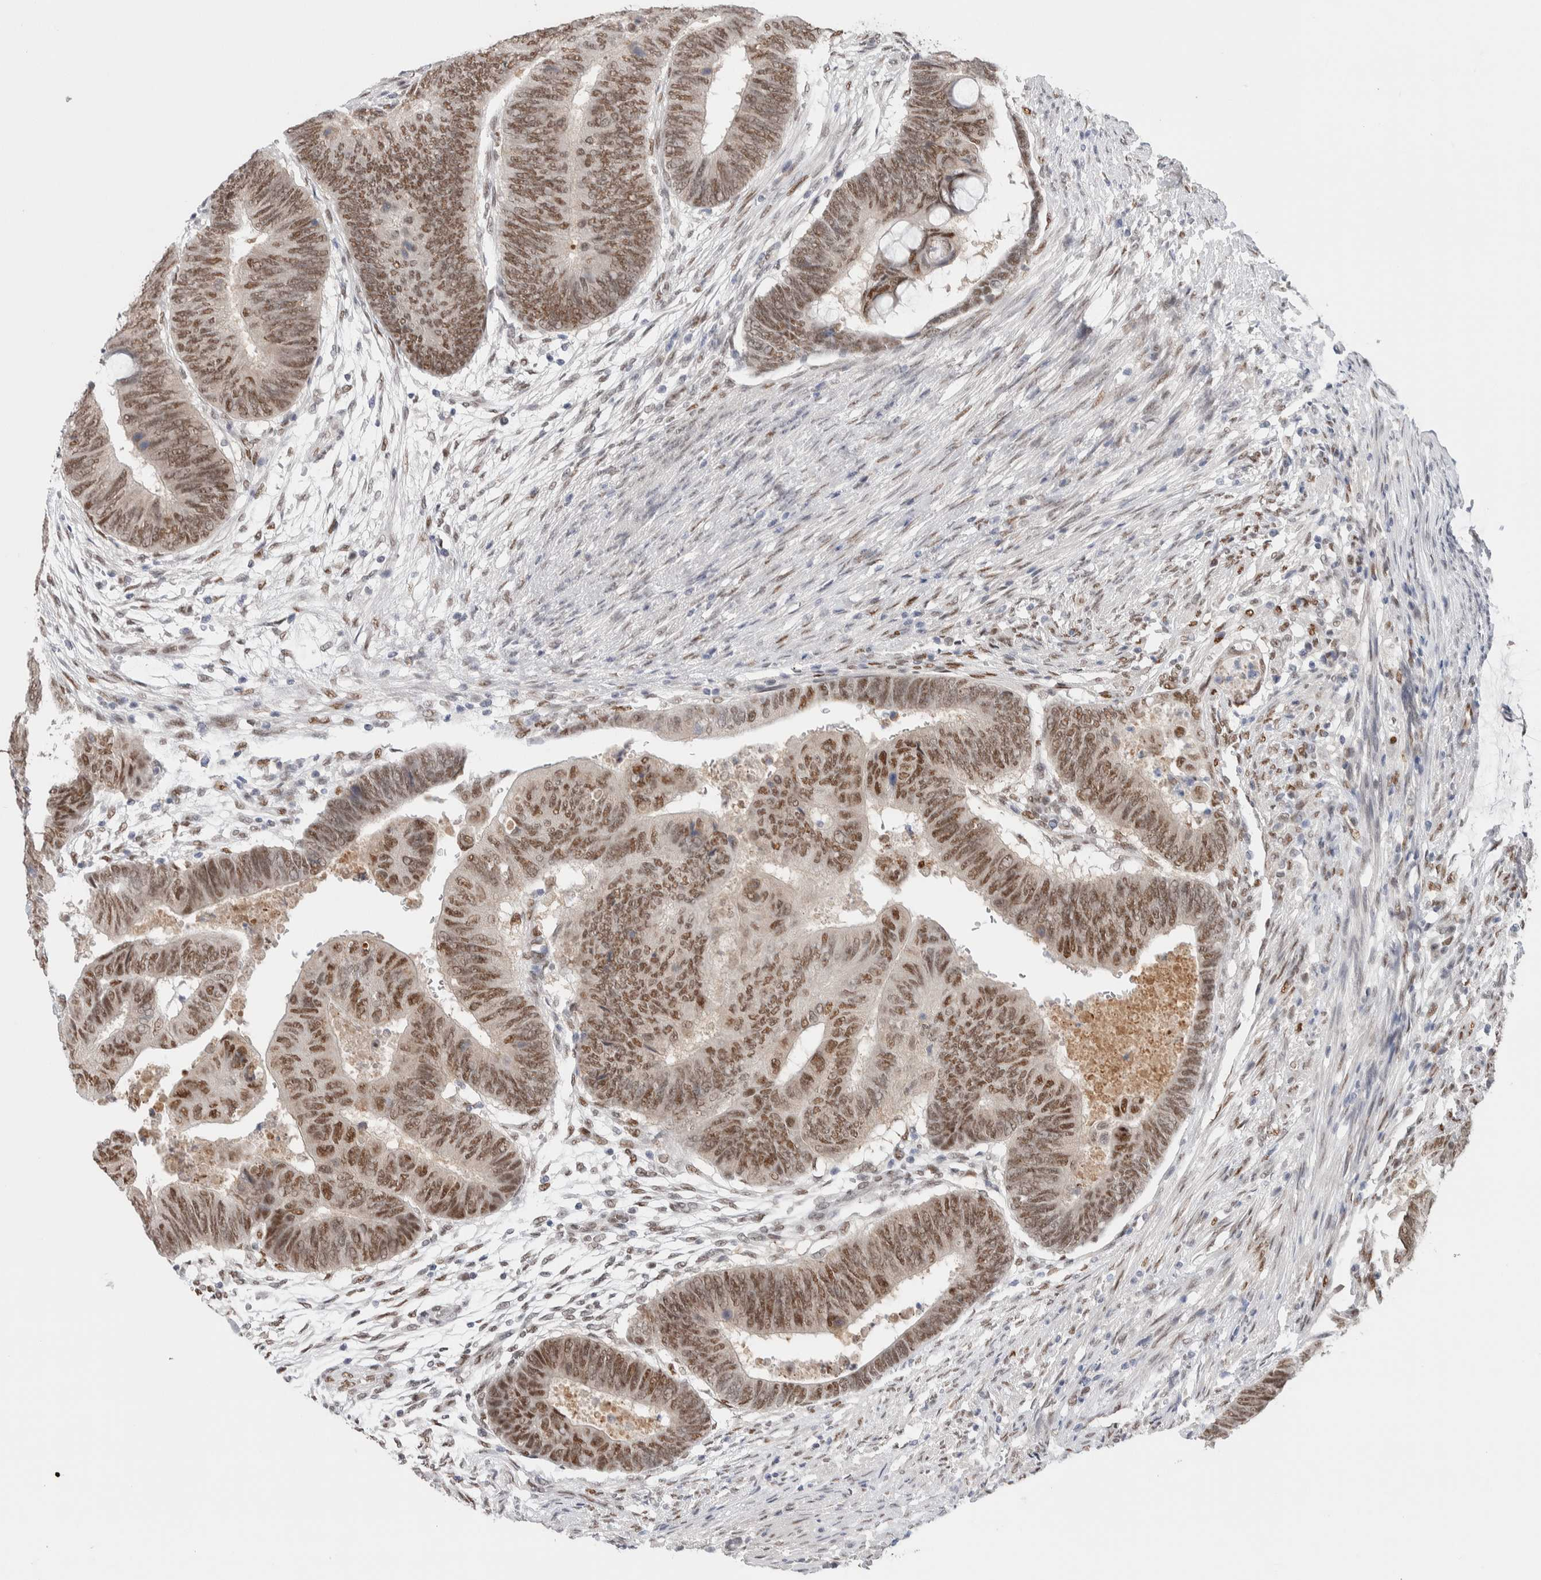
{"staining": {"intensity": "moderate", "quantity": ">75%", "location": "nuclear"}, "tissue": "colorectal cancer", "cell_type": "Tumor cells", "image_type": "cancer", "snomed": [{"axis": "morphology", "description": "Normal tissue, NOS"}, {"axis": "morphology", "description": "Adenocarcinoma, NOS"}, {"axis": "topography", "description": "Rectum"}, {"axis": "topography", "description": "Peripheral nerve tissue"}], "caption": "Protein expression analysis of human colorectal cancer reveals moderate nuclear positivity in about >75% of tumor cells. (DAB = brown stain, brightfield microscopy at high magnification).", "gene": "PRMT1", "patient": {"sex": "male", "age": 92}}